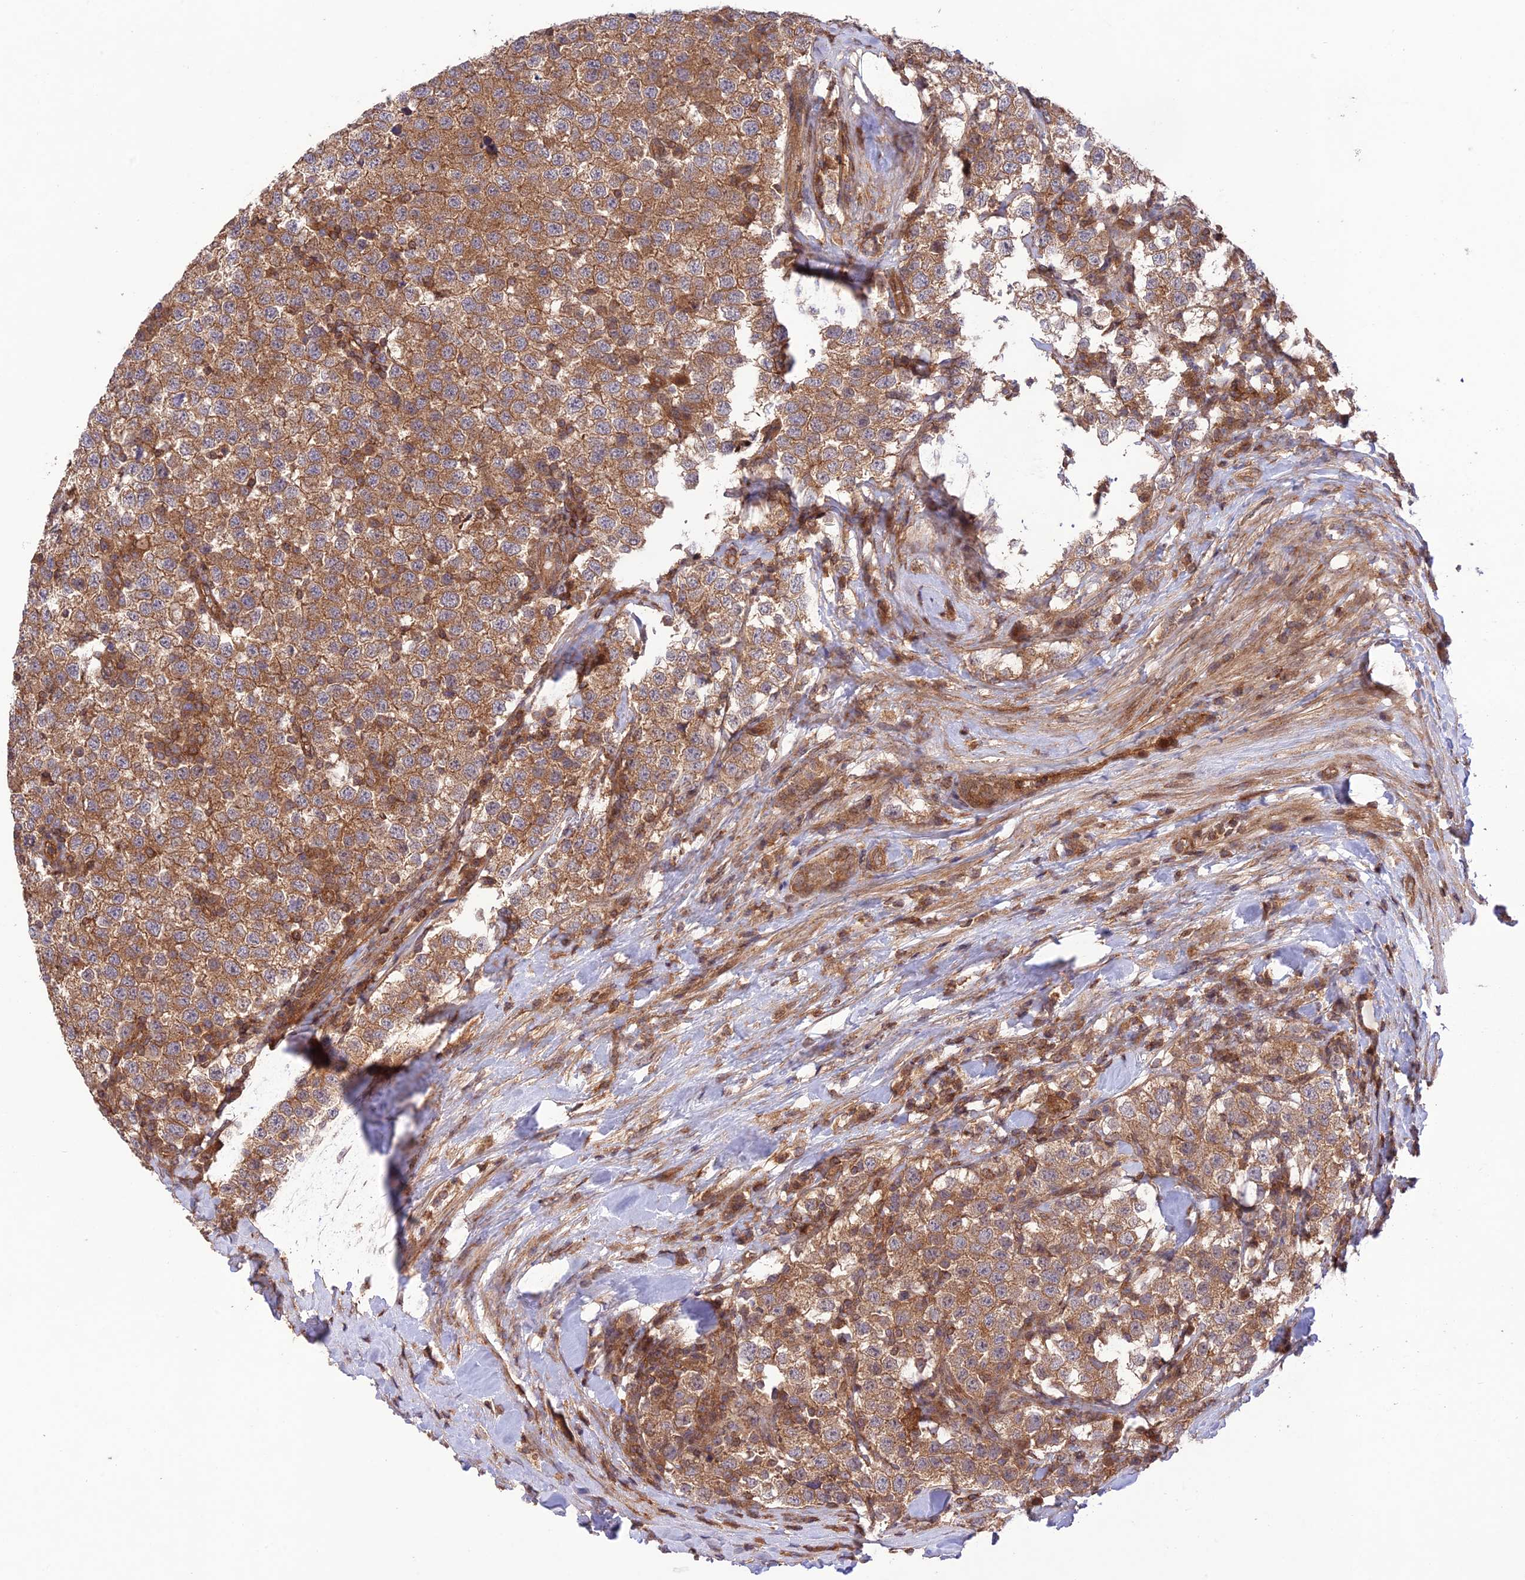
{"staining": {"intensity": "moderate", "quantity": ">75%", "location": "cytoplasmic/membranous"}, "tissue": "testis cancer", "cell_type": "Tumor cells", "image_type": "cancer", "snomed": [{"axis": "morphology", "description": "Seminoma, NOS"}, {"axis": "topography", "description": "Testis"}], "caption": "This photomicrograph exhibits testis seminoma stained with immunohistochemistry (IHC) to label a protein in brown. The cytoplasmic/membranous of tumor cells show moderate positivity for the protein. Nuclei are counter-stained blue.", "gene": "FCHSD1", "patient": {"sex": "male", "age": 34}}